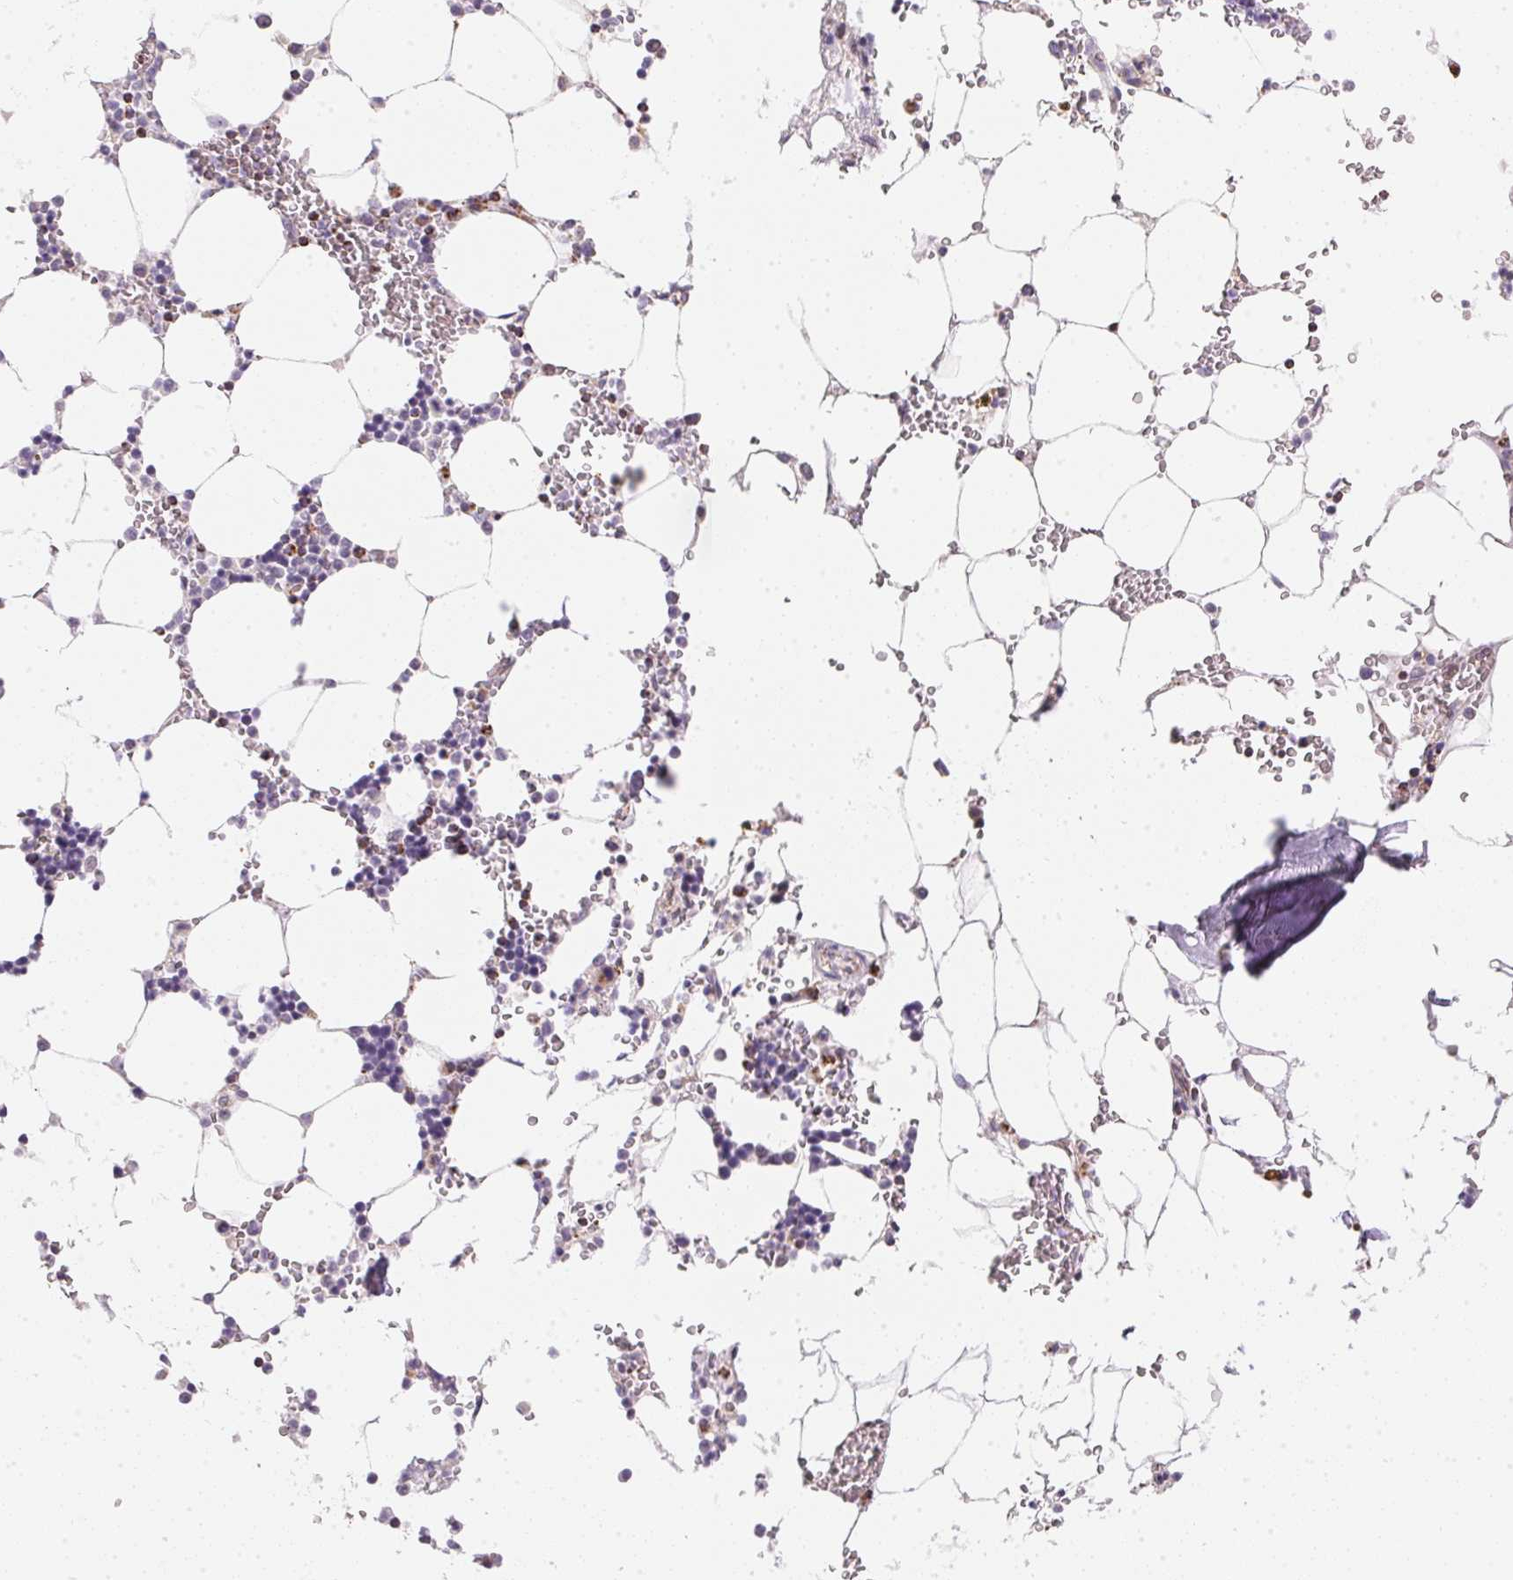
{"staining": {"intensity": "moderate", "quantity": "<25%", "location": "cytoplasmic/membranous"}, "tissue": "bone marrow", "cell_type": "Hematopoietic cells", "image_type": "normal", "snomed": [{"axis": "morphology", "description": "Normal tissue, NOS"}, {"axis": "topography", "description": "Bone marrow"}], "caption": "The histopathology image reveals a brown stain indicating the presence of a protein in the cytoplasmic/membranous of hematopoietic cells in bone marrow. Immunohistochemistry stains the protein in brown and the nuclei are stained blue.", "gene": "GIPC2", "patient": {"sex": "male", "age": 64}}